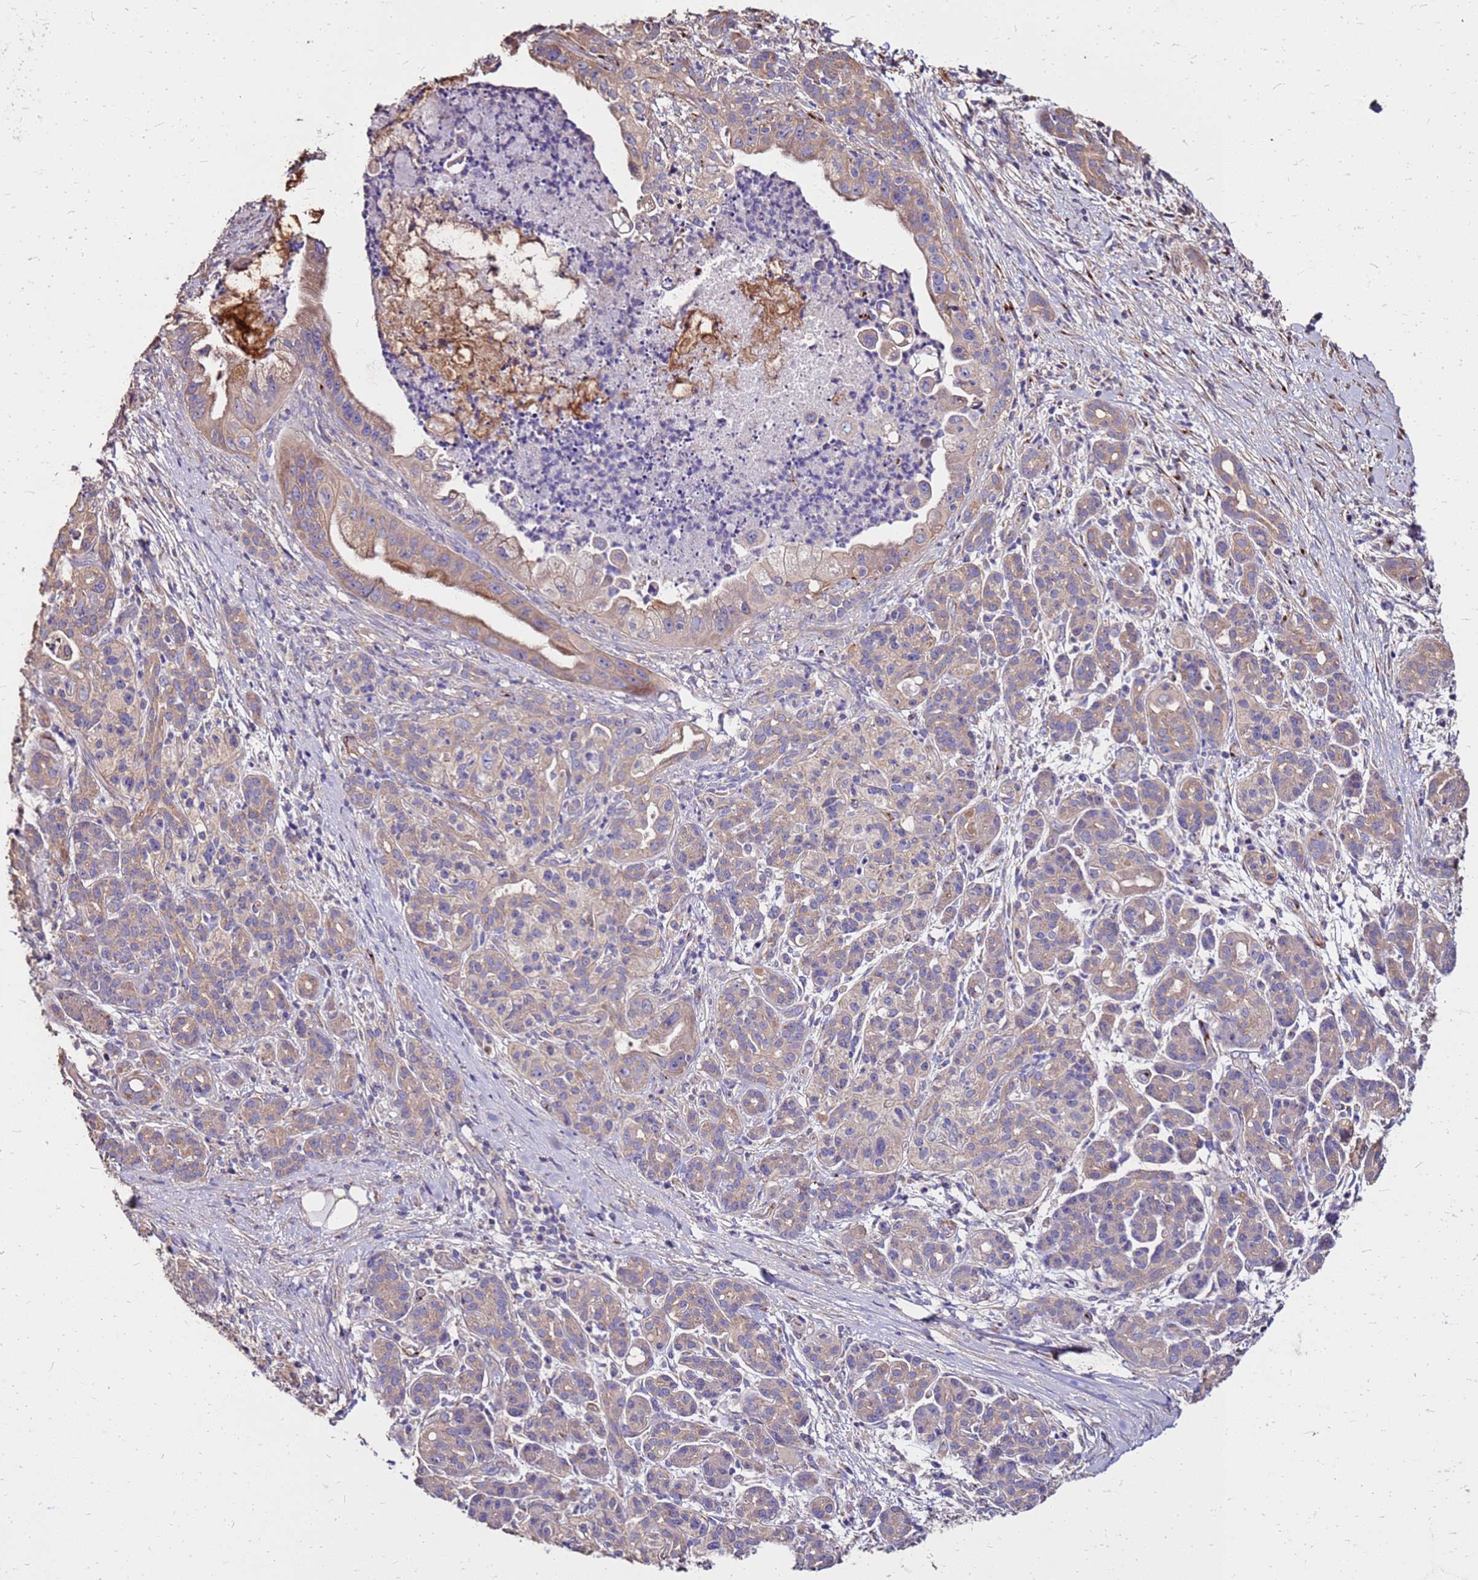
{"staining": {"intensity": "moderate", "quantity": "25%-75%", "location": "cytoplasmic/membranous"}, "tissue": "pancreatic cancer", "cell_type": "Tumor cells", "image_type": "cancer", "snomed": [{"axis": "morphology", "description": "Adenocarcinoma, NOS"}, {"axis": "topography", "description": "Pancreas"}], "caption": "Immunohistochemical staining of human pancreatic cancer (adenocarcinoma) reveals medium levels of moderate cytoplasmic/membranous protein expression in about 25%-75% of tumor cells.", "gene": "EXD3", "patient": {"sex": "male", "age": 58}}